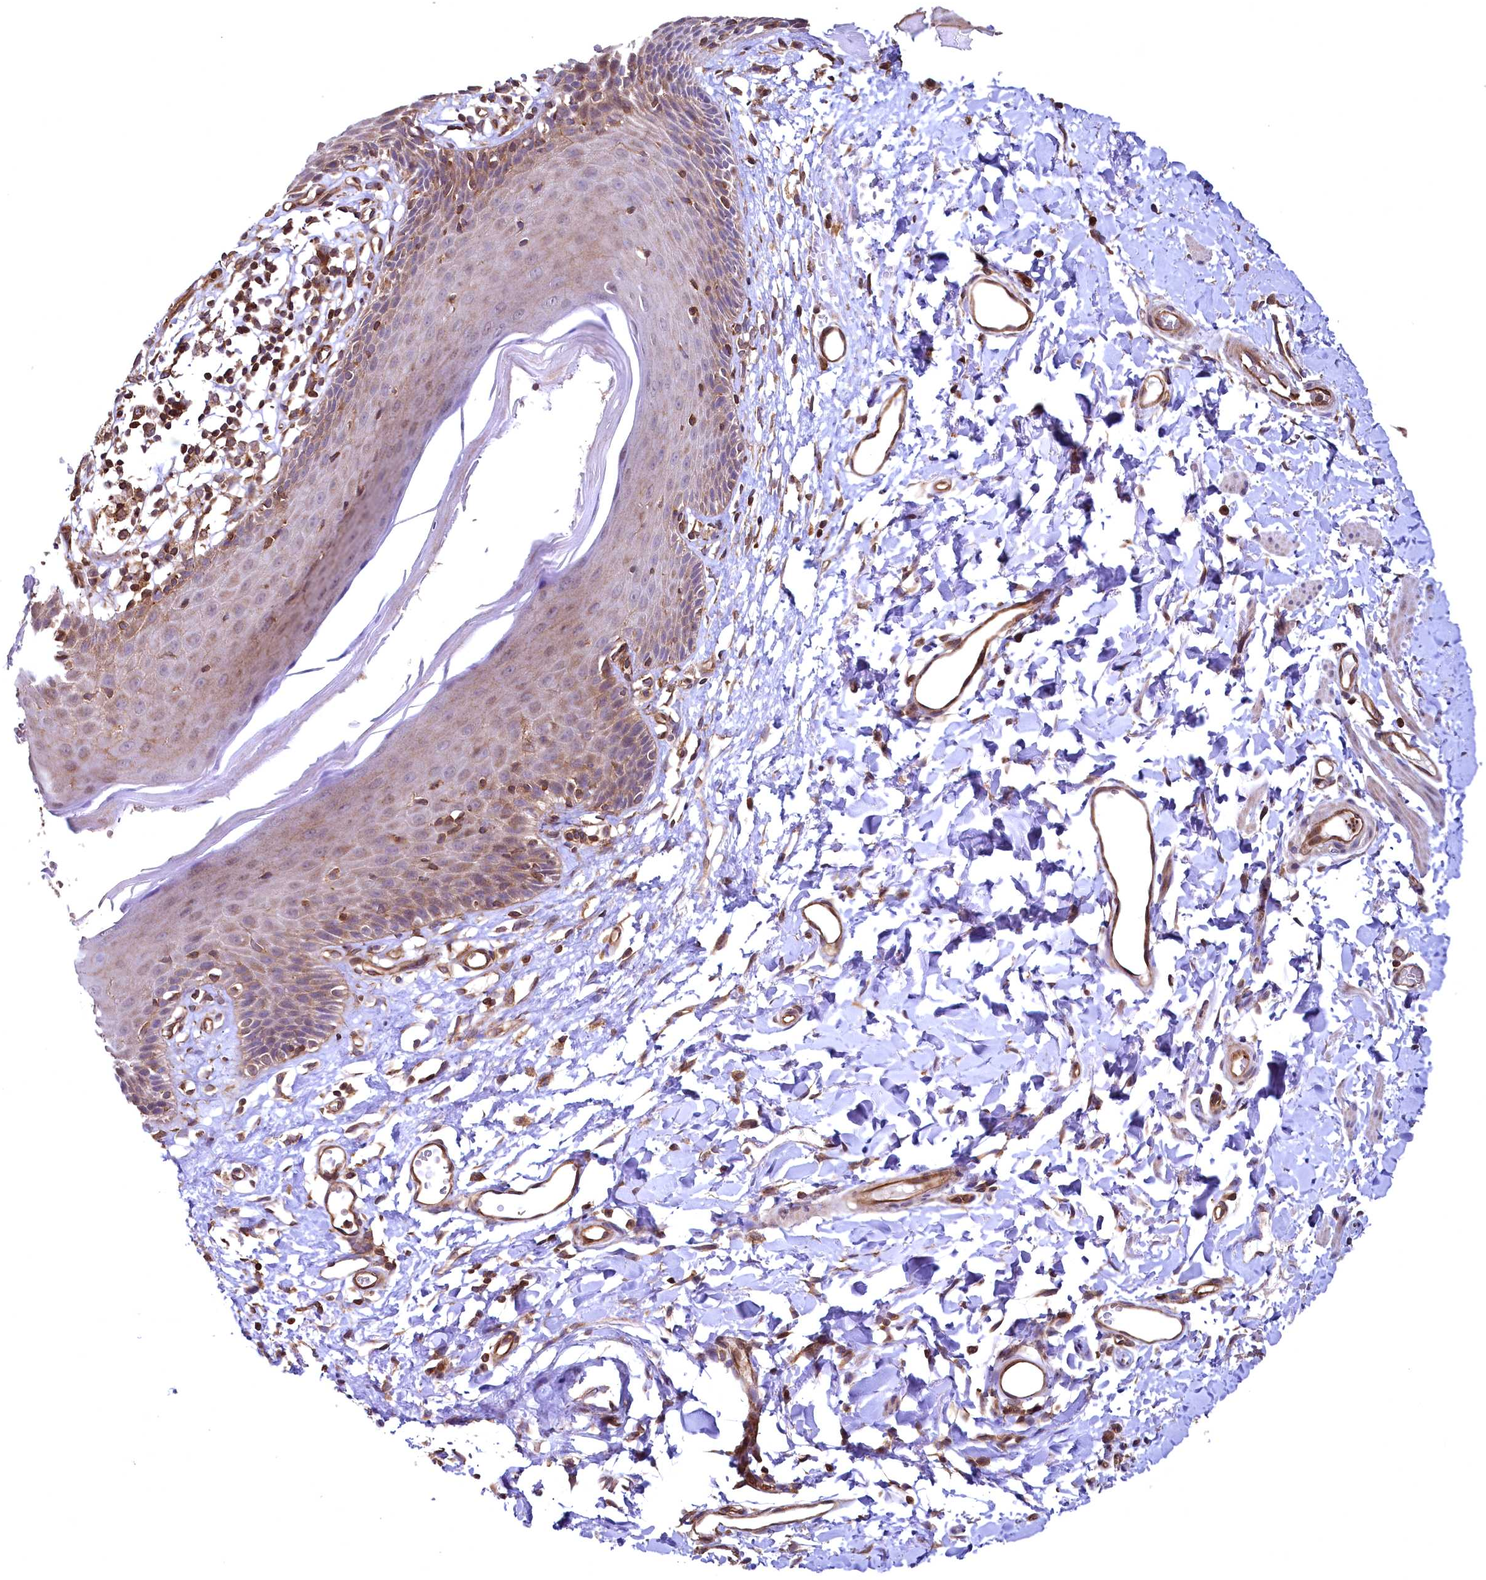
{"staining": {"intensity": "strong", "quantity": "<25%", "location": "cytoplasmic/membranous"}, "tissue": "skin", "cell_type": "Epidermal cells", "image_type": "normal", "snomed": [{"axis": "morphology", "description": "Normal tissue, NOS"}, {"axis": "topography", "description": "Vulva"}], "caption": "Epidermal cells display medium levels of strong cytoplasmic/membranous positivity in approximately <25% of cells in normal skin. (IHC, brightfield microscopy, high magnification).", "gene": "SVIP", "patient": {"sex": "female", "age": 68}}